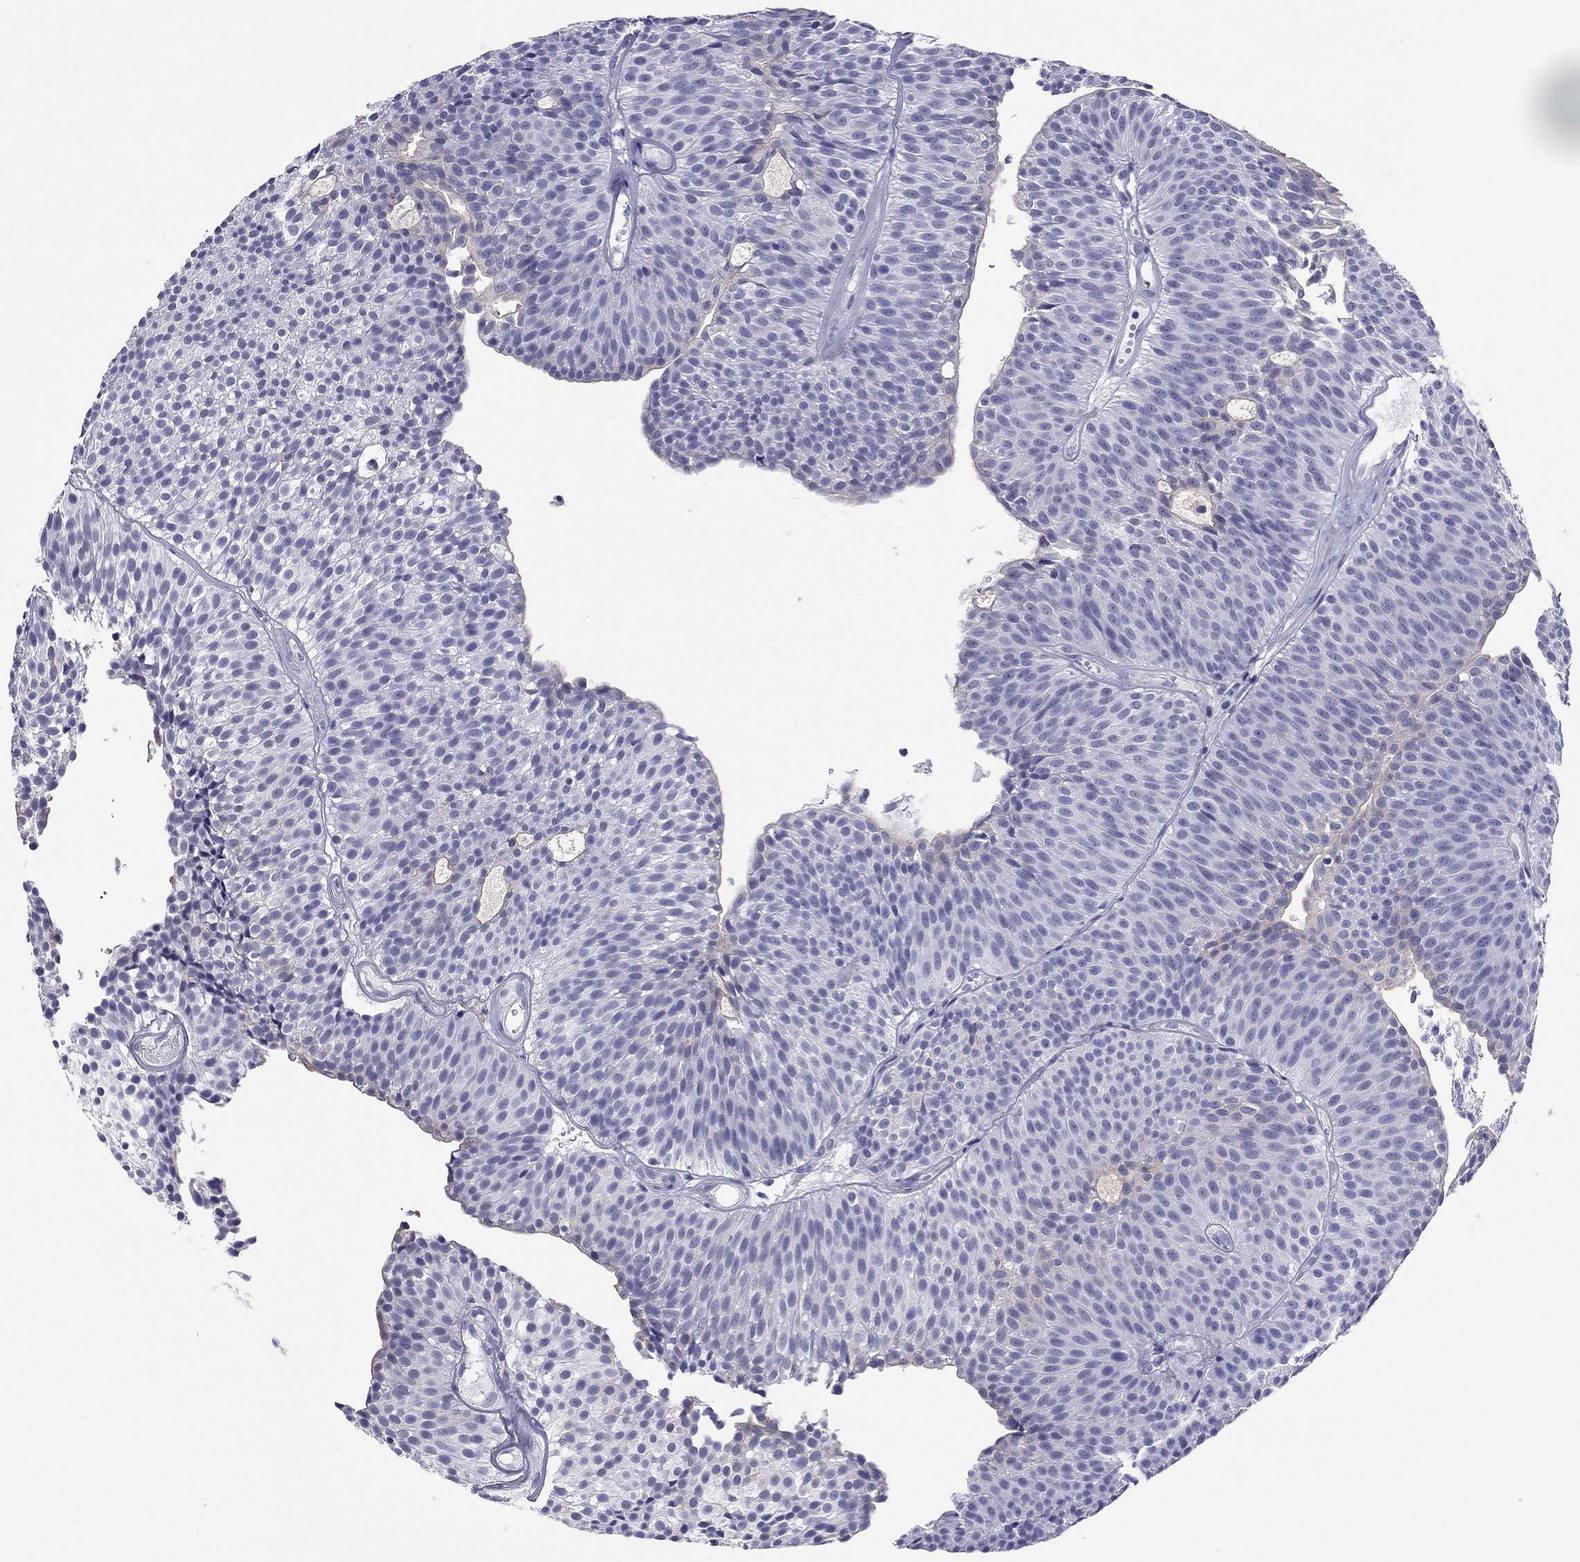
{"staining": {"intensity": "negative", "quantity": "none", "location": "none"}, "tissue": "urothelial cancer", "cell_type": "Tumor cells", "image_type": "cancer", "snomed": [{"axis": "morphology", "description": "Urothelial carcinoma, Low grade"}, {"axis": "topography", "description": "Urinary bladder"}], "caption": "Tumor cells are negative for brown protein staining in urothelial cancer.", "gene": "MYMX", "patient": {"sex": "male", "age": 63}}